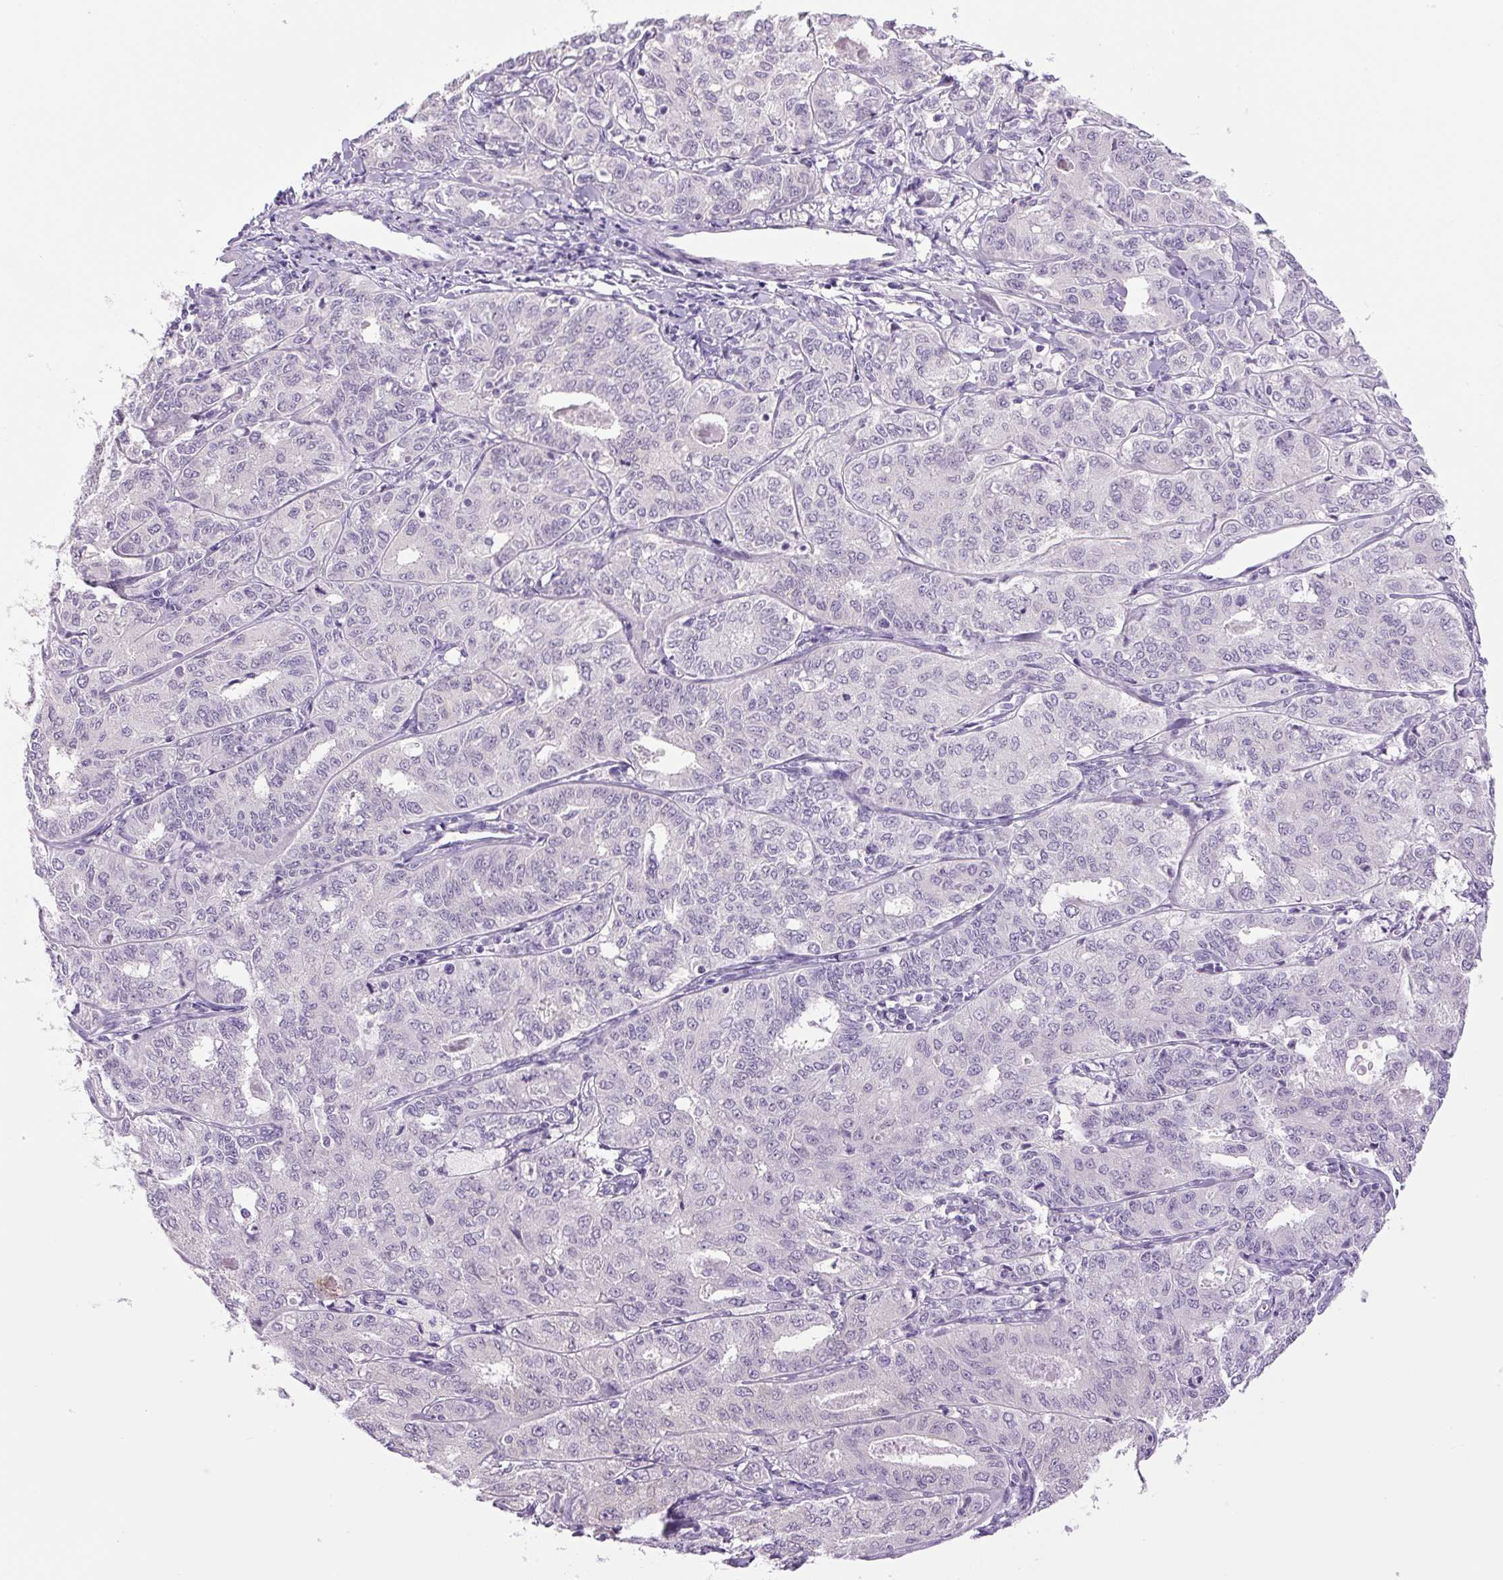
{"staining": {"intensity": "negative", "quantity": "none", "location": "none"}, "tissue": "endometrial cancer", "cell_type": "Tumor cells", "image_type": "cancer", "snomed": [{"axis": "morphology", "description": "Adenocarcinoma, NOS"}, {"axis": "topography", "description": "Endometrium"}], "caption": "An immunohistochemistry (IHC) image of adenocarcinoma (endometrial) is shown. There is no staining in tumor cells of adenocarcinoma (endometrial). (Stains: DAB immunohistochemistry with hematoxylin counter stain, Microscopy: brightfield microscopy at high magnification).", "gene": "COL9A2", "patient": {"sex": "female", "age": 61}}